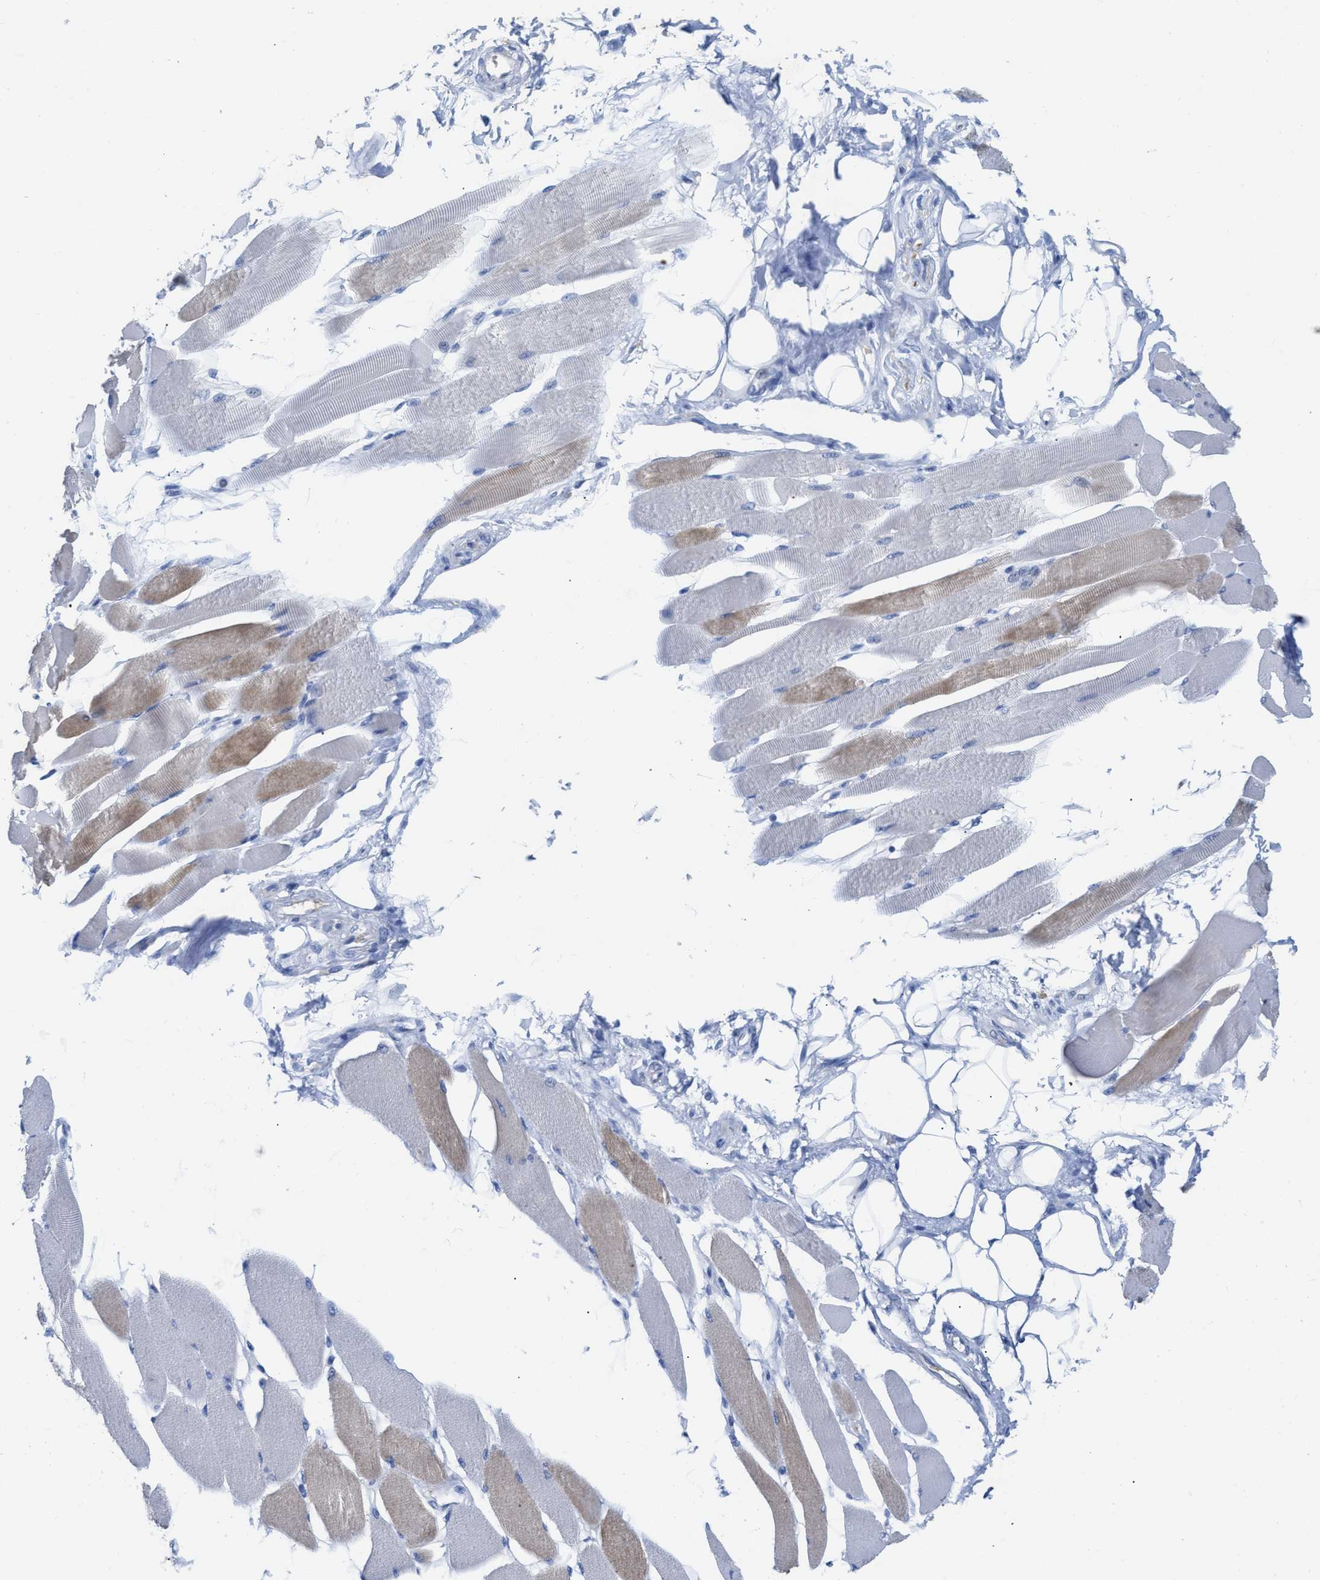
{"staining": {"intensity": "moderate", "quantity": "25%-75%", "location": "cytoplasmic/membranous"}, "tissue": "skeletal muscle", "cell_type": "Myocytes", "image_type": "normal", "snomed": [{"axis": "morphology", "description": "Normal tissue, NOS"}, {"axis": "topography", "description": "Skeletal muscle"}, {"axis": "topography", "description": "Peripheral nerve tissue"}], "caption": "Immunohistochemical staining of benign skeletal muscle exhibits 25%-75% levels of moderate cytoplasmic/membranous protein positivity in about 25%-75% of myocytes.", "gene": "ANKFN1", "patient": {"sex": "female", "age": 84}}